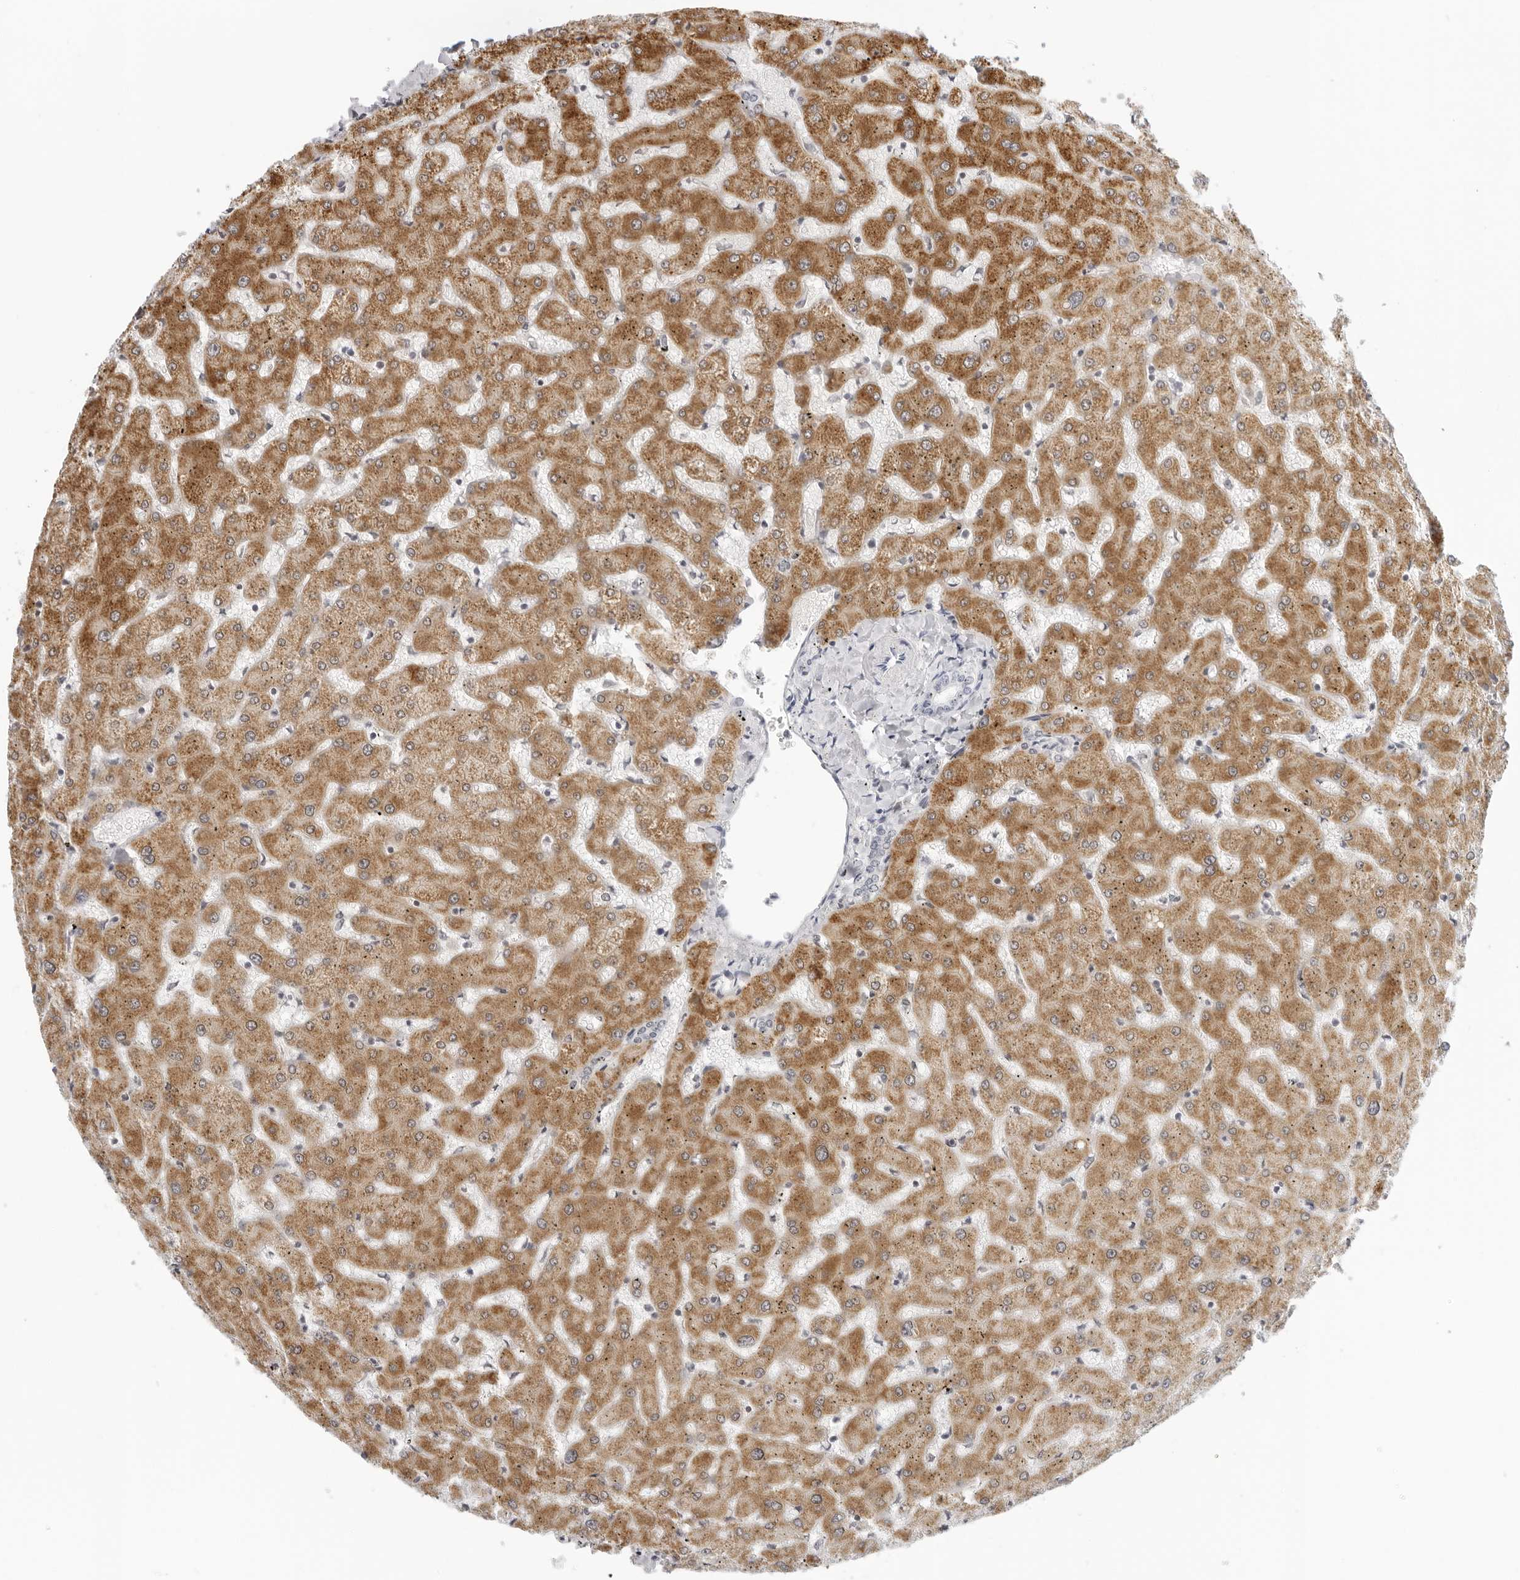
{"staining": {"intensity": "negative", "quantity": "none", "location": "none"}, "tissue": "liver", "cell_type": "Cholangiocytes", "image_type": "normal", "snomed": [{"axis": "morphology", "description": "Normal tissue, NOS"}, {"axis": "topography", "description": "Liver"}], "caption": "High magnification brightfield microscopy of normal liver stained with DAB (3,3'-diaminobenzidine) (brown) and counterstained with hematoxylin (blue): cholangiocytes show no significant expression.", "gene": "EDN2", "patient": {"sex": "female", "age": 63}}